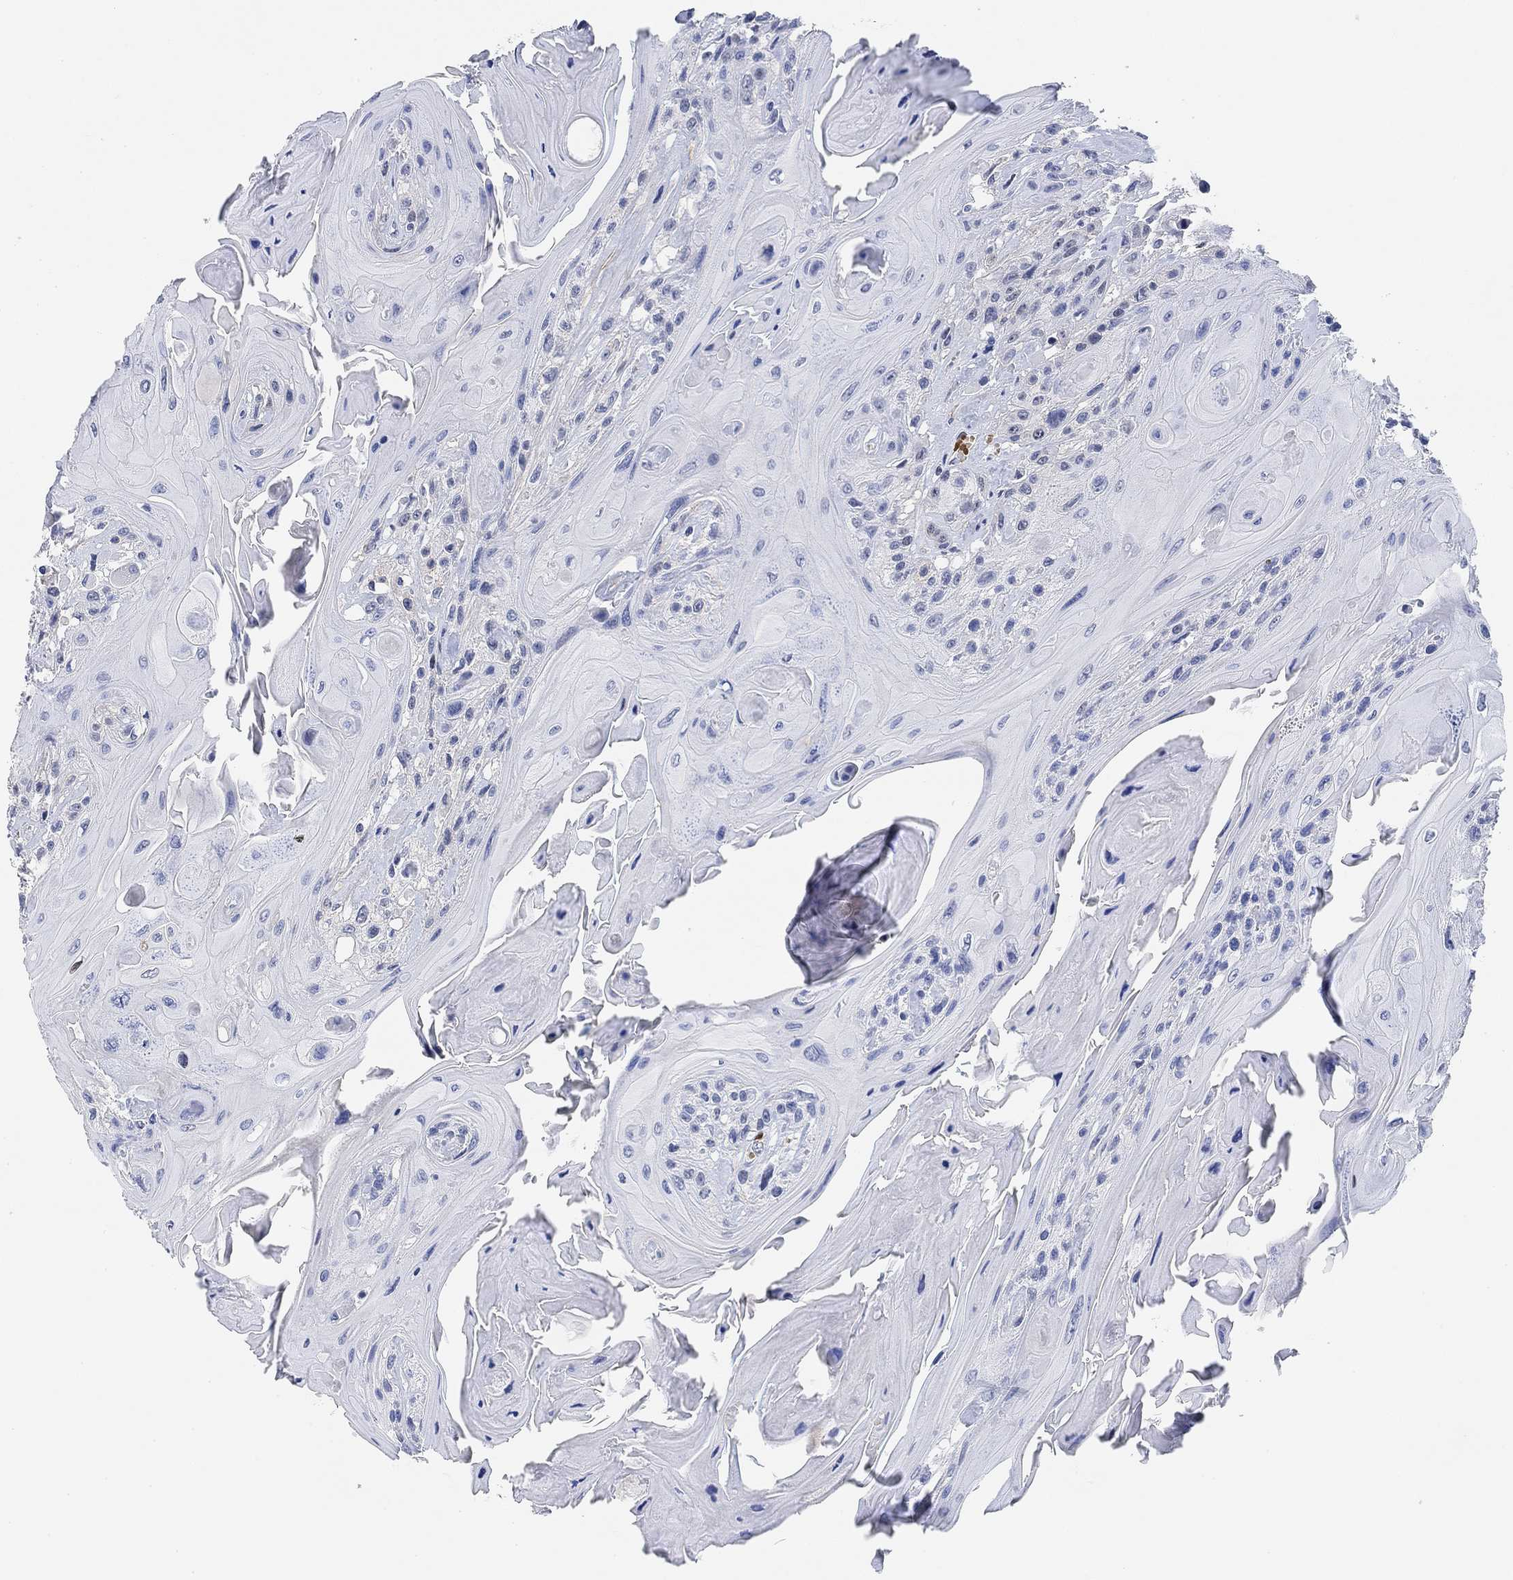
{"staining": {"intensity": "negative", "quantity": "none", "location": "none"}, "tissue": "head and neck cancer", "cell_type": "Tumor cells", "image_type": "cancer", "snomed": [{"axis": "morphology", "description": "Squamous cell carcinoma, NOS"}, {"axis": "topography", "description": "Head-Neck"}], "caption": "Head and neck cancer (squamous cell carcinoma) was stained to show a protein in brown. There is no significant expression in tumor cells.", "gene": "PAX6", "patient": {"sex": "female", "age": 59}}